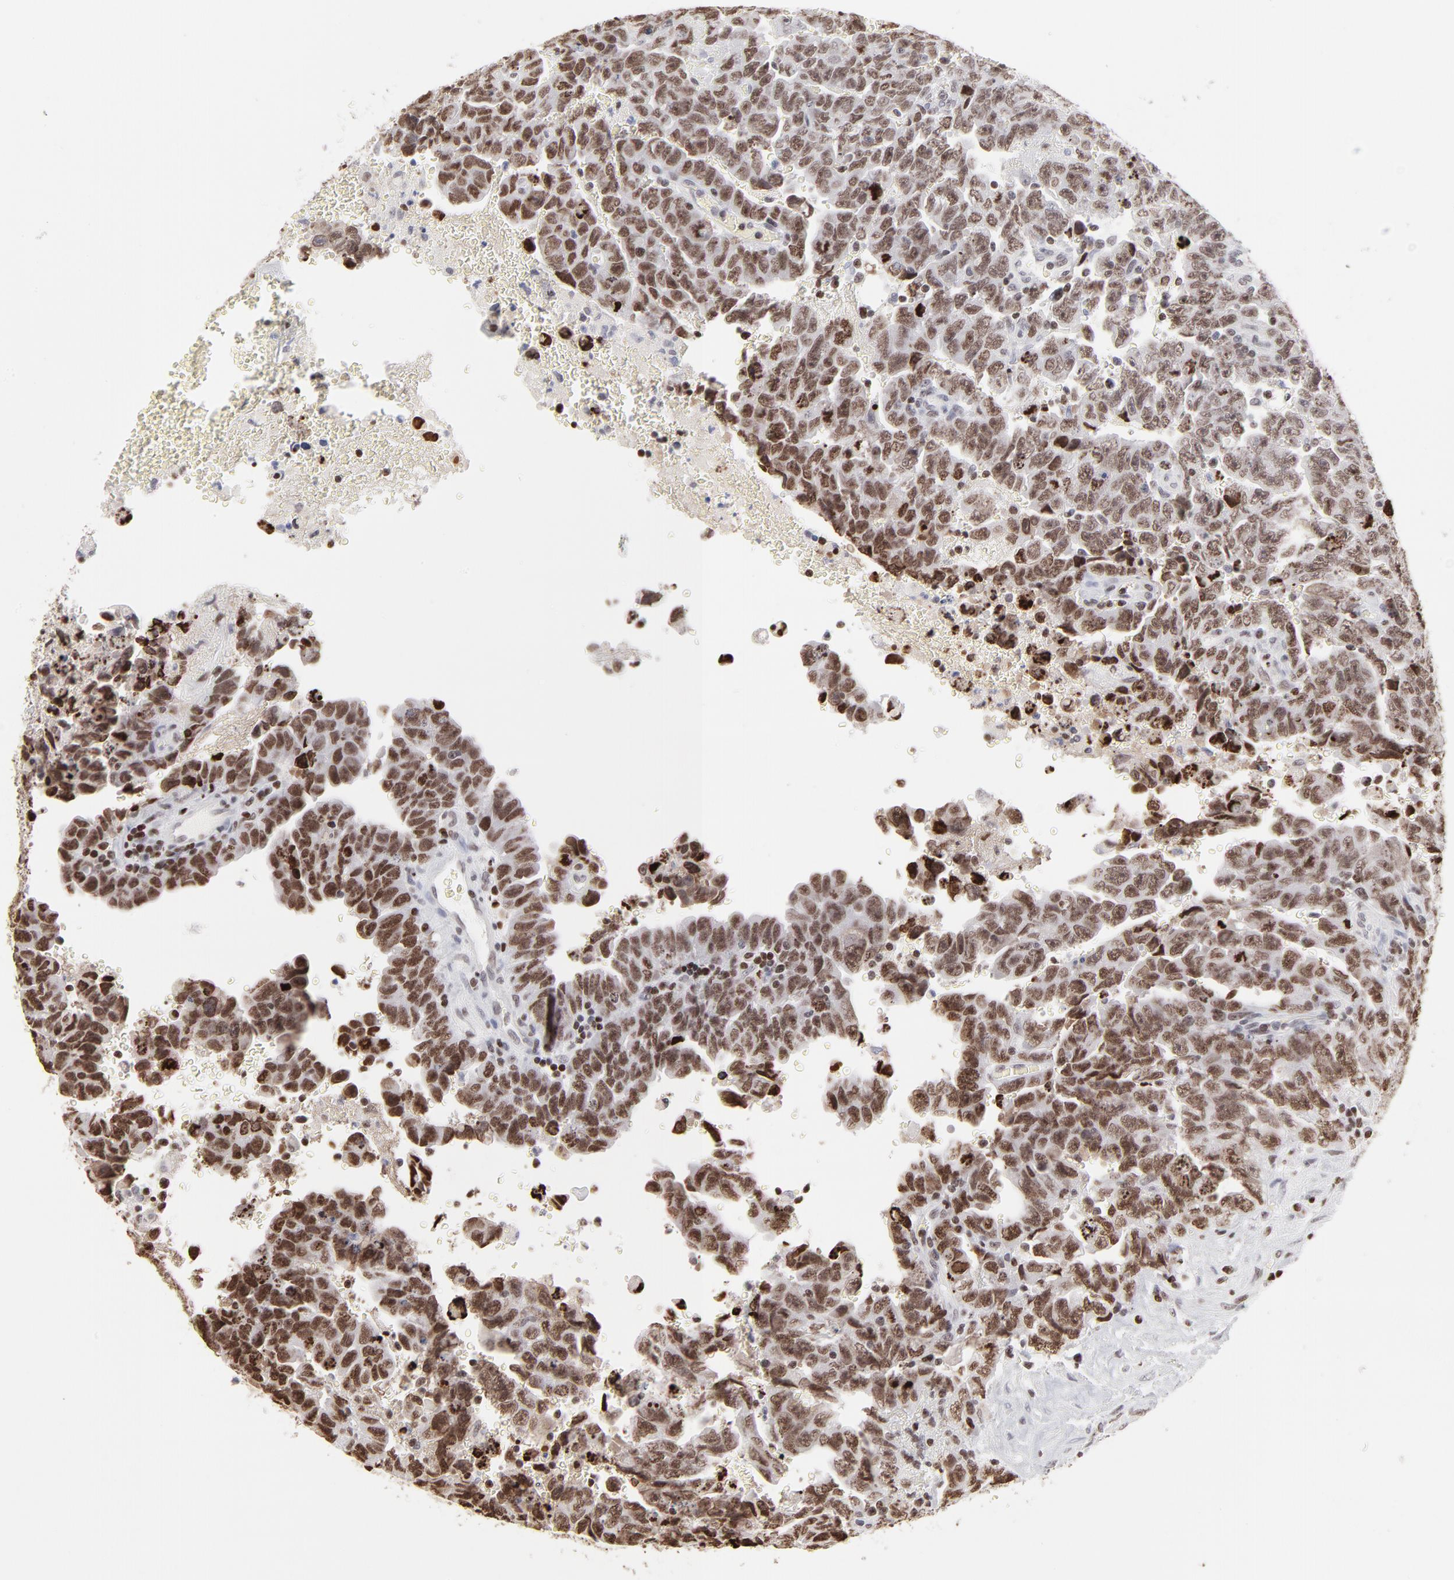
{"staining": {"intensity": "strong", "quantity": ">75%", "location": "nuclear"}, "tissue": "testis cancer", "cell_type": "Tumor cells", "image_type": "cancer", "snomed": [{"axis": "morphology", "description": "Carcinoma, Embryonal, NOS"}, {"axis": "topography", "description": "Testis"}], "caption": "This image demonstrates immunohistochemistry staining of testis embryonal carcinoma, with high strong nuclear positivity in about >75% of tumor cells.", "gene": "PARP1", "patient": {"sex": "male", "age": 28}}